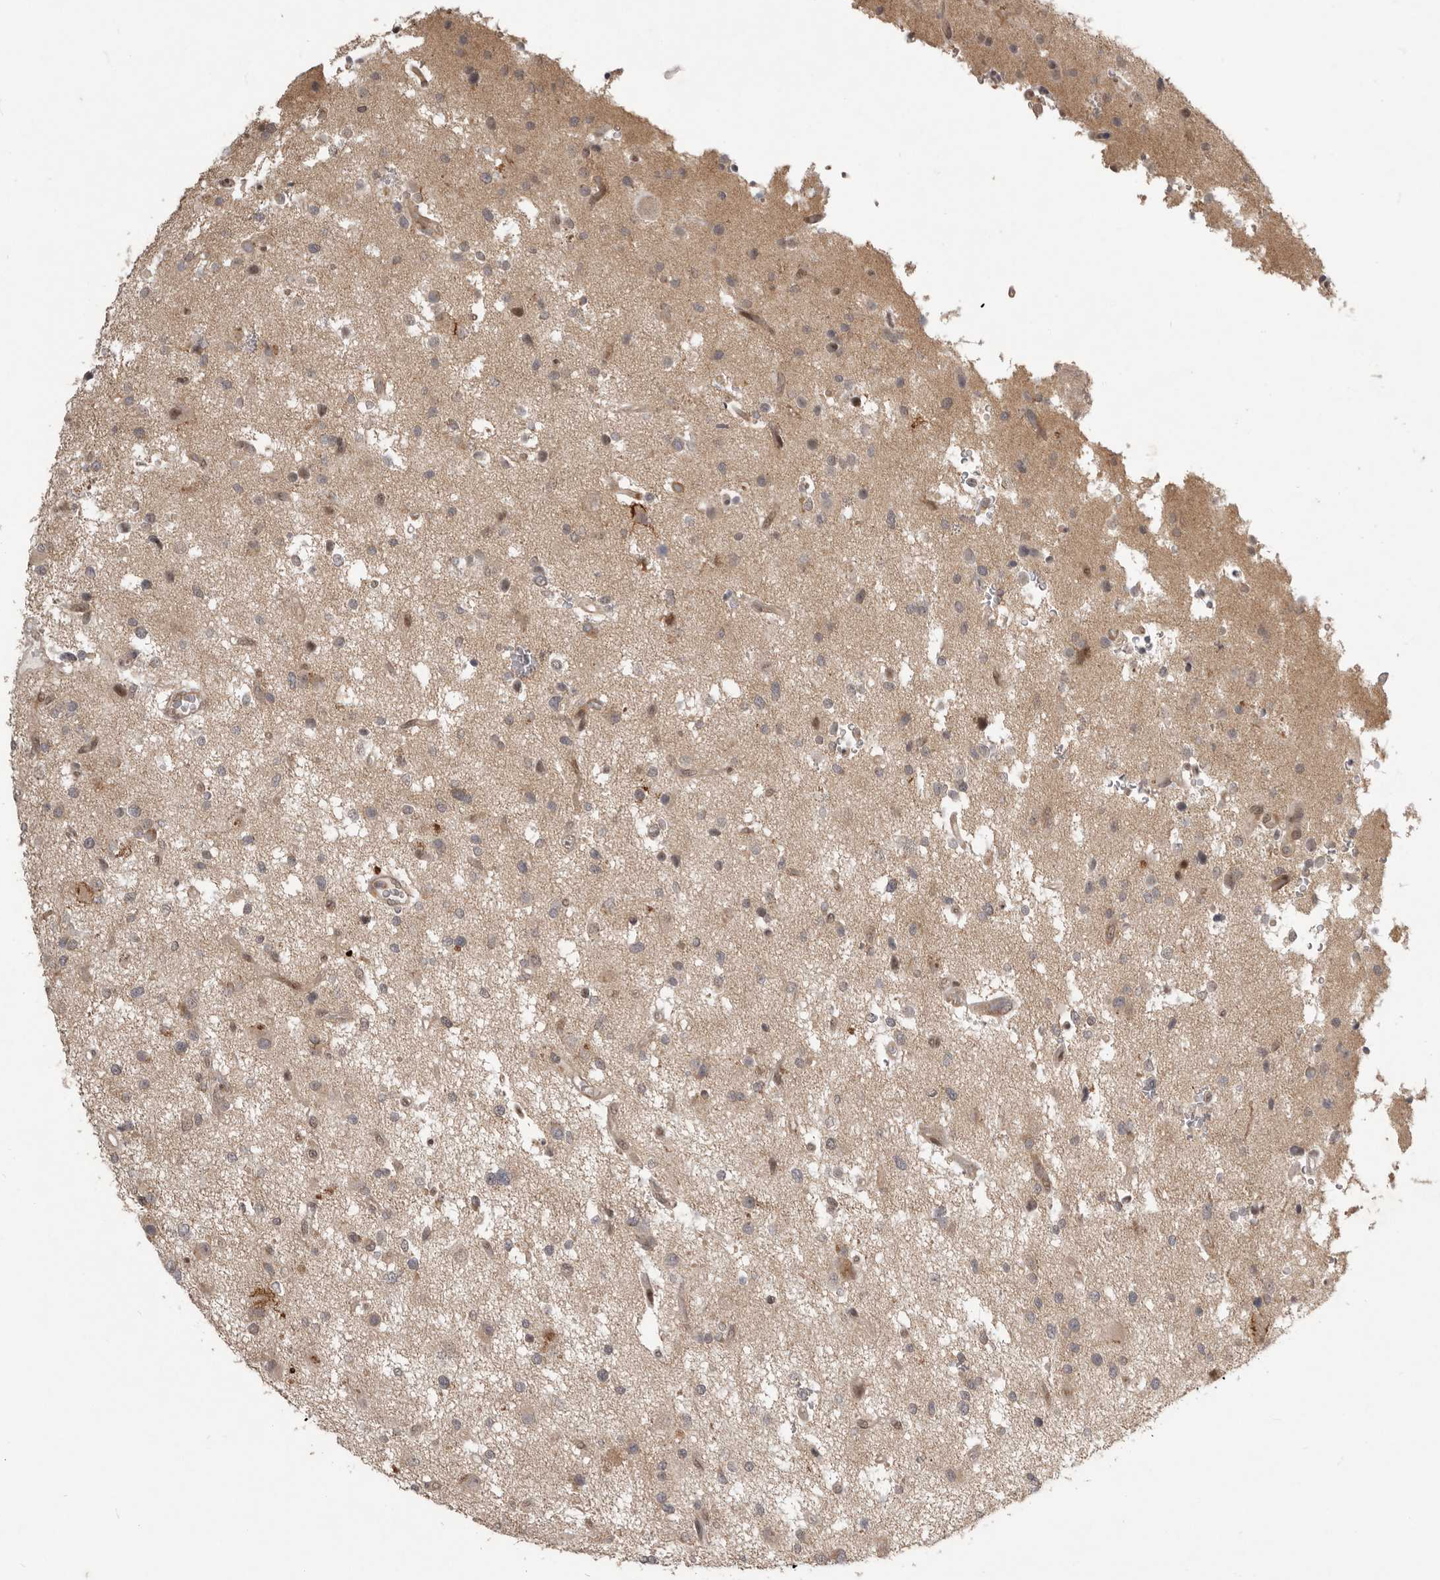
{"staining": {"intensity": "weak", "quantity": "25%-75%", "location": "cytoplasmic/membranous,nuclear"}, "tissue": "glioma", "cell_type": "Tumor cells", "image_type": "cancer", "snomed": [{"axis": "morphology", "description": "Glioma, malignant, High grade"}, {"axis": "topography", "description": "Brain"}], "caption": "Glioma was stained to show a protein in brown. There is low levels of weak cytoplasmic/membranous and nuclear positivity in approximately 25%-75% of tumor cells.", "gene": "RABIF", "patient": {"sex": "male", "age": 33}}